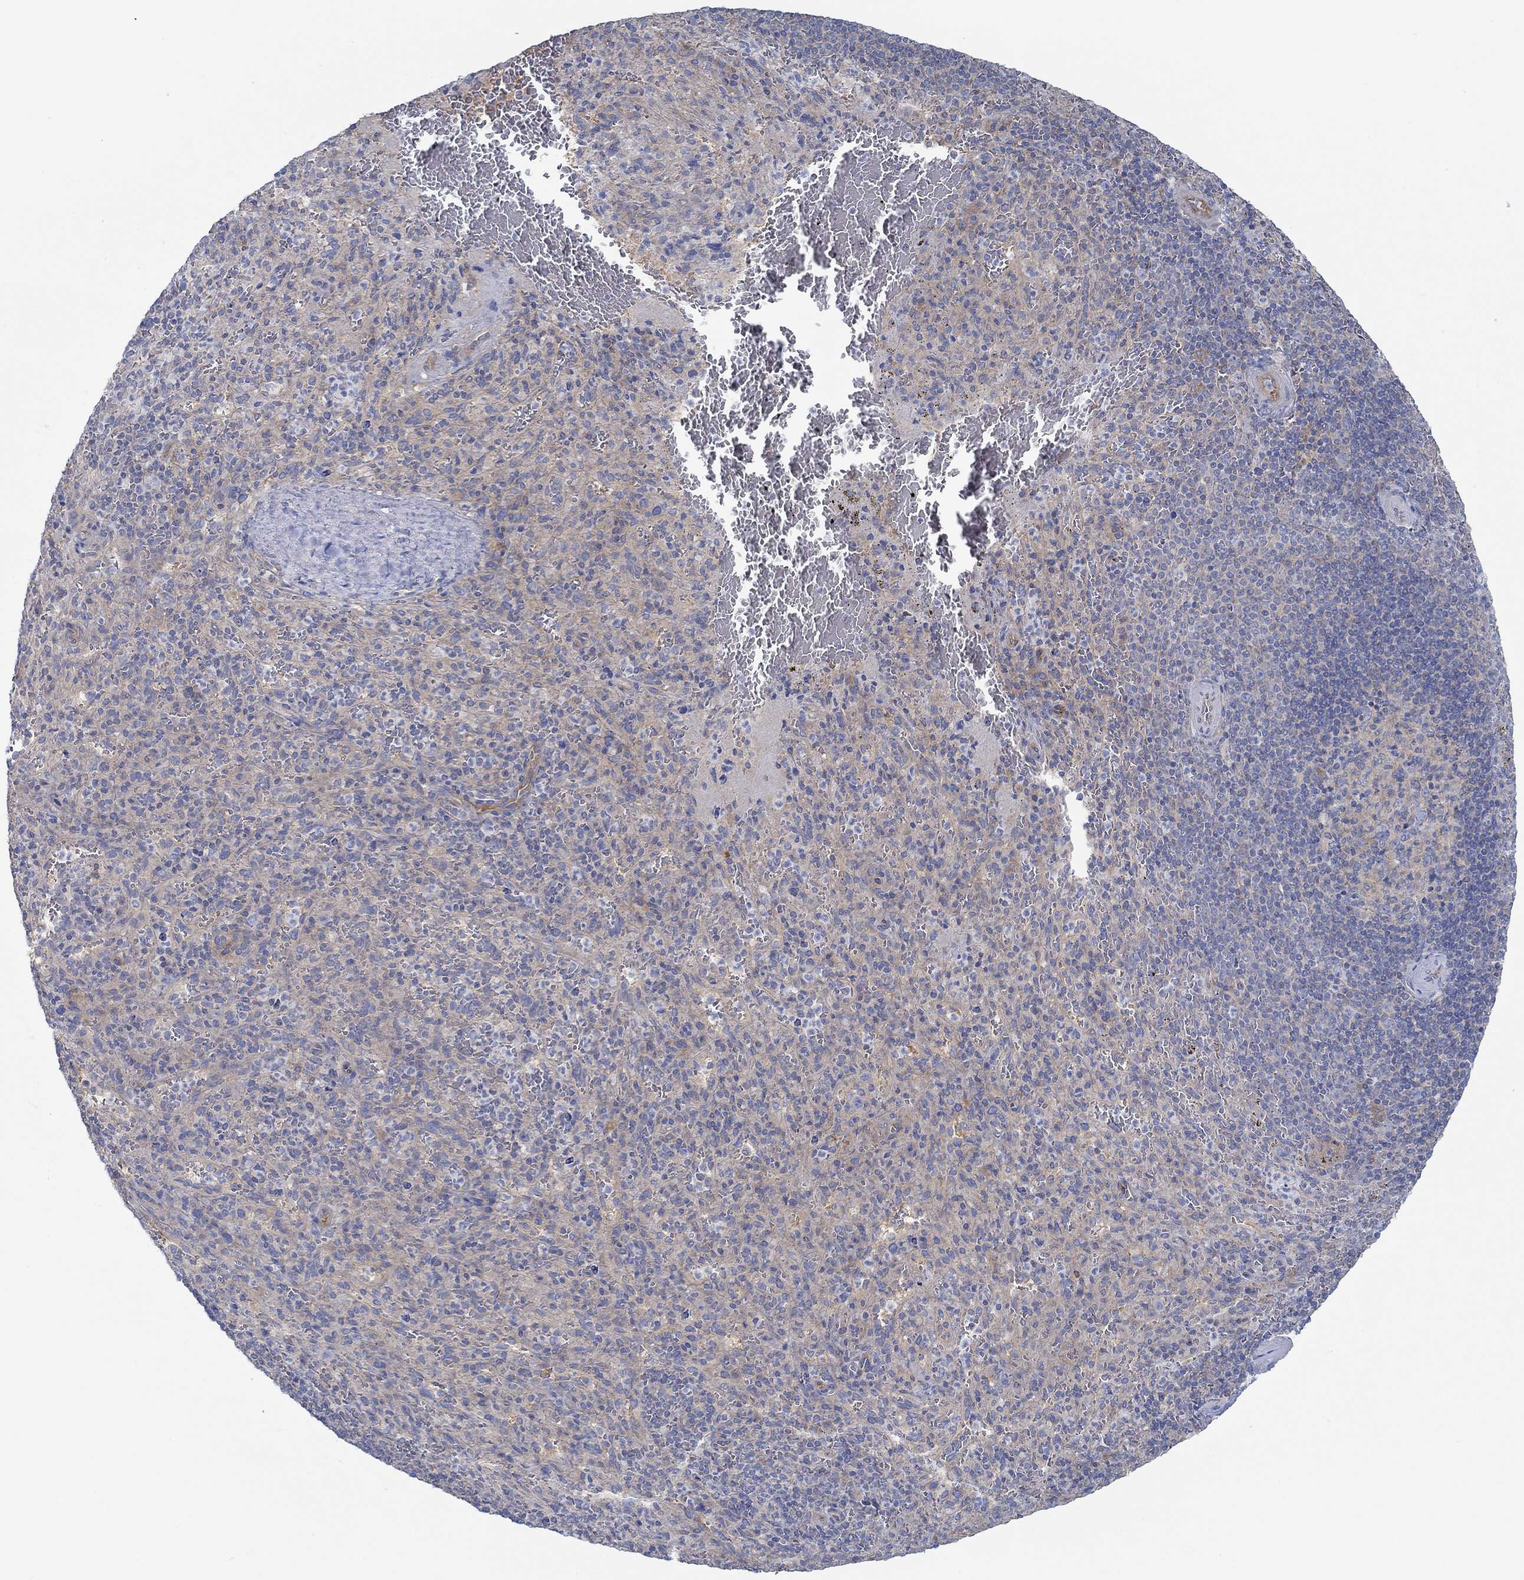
{"staining": {"intensity": "negative", "quantity": "none", "location": "none"}, "tissue": "spleen", "cell_type": "Cells in red pulp", "image_type": "normal", "snomed": [{"axis": "morphology", "description": "Normal tissue, NOS"}, {"axis": "topography", "description": "Spleen"}], "caption": "This is a photomicrograph of immunohistochemistry (IHC) staining of unremarkable spleen, which shows no positivity in cells in red pulp. (Stains: DAB (3,3'-diaminobenzidine) immunohistochemistry with hematoxylin counter stain, Microscopy: brightfield microscopy at high magnification).", "gene": "SPAG9", "patient": {"sex": "male", "age": 57}}